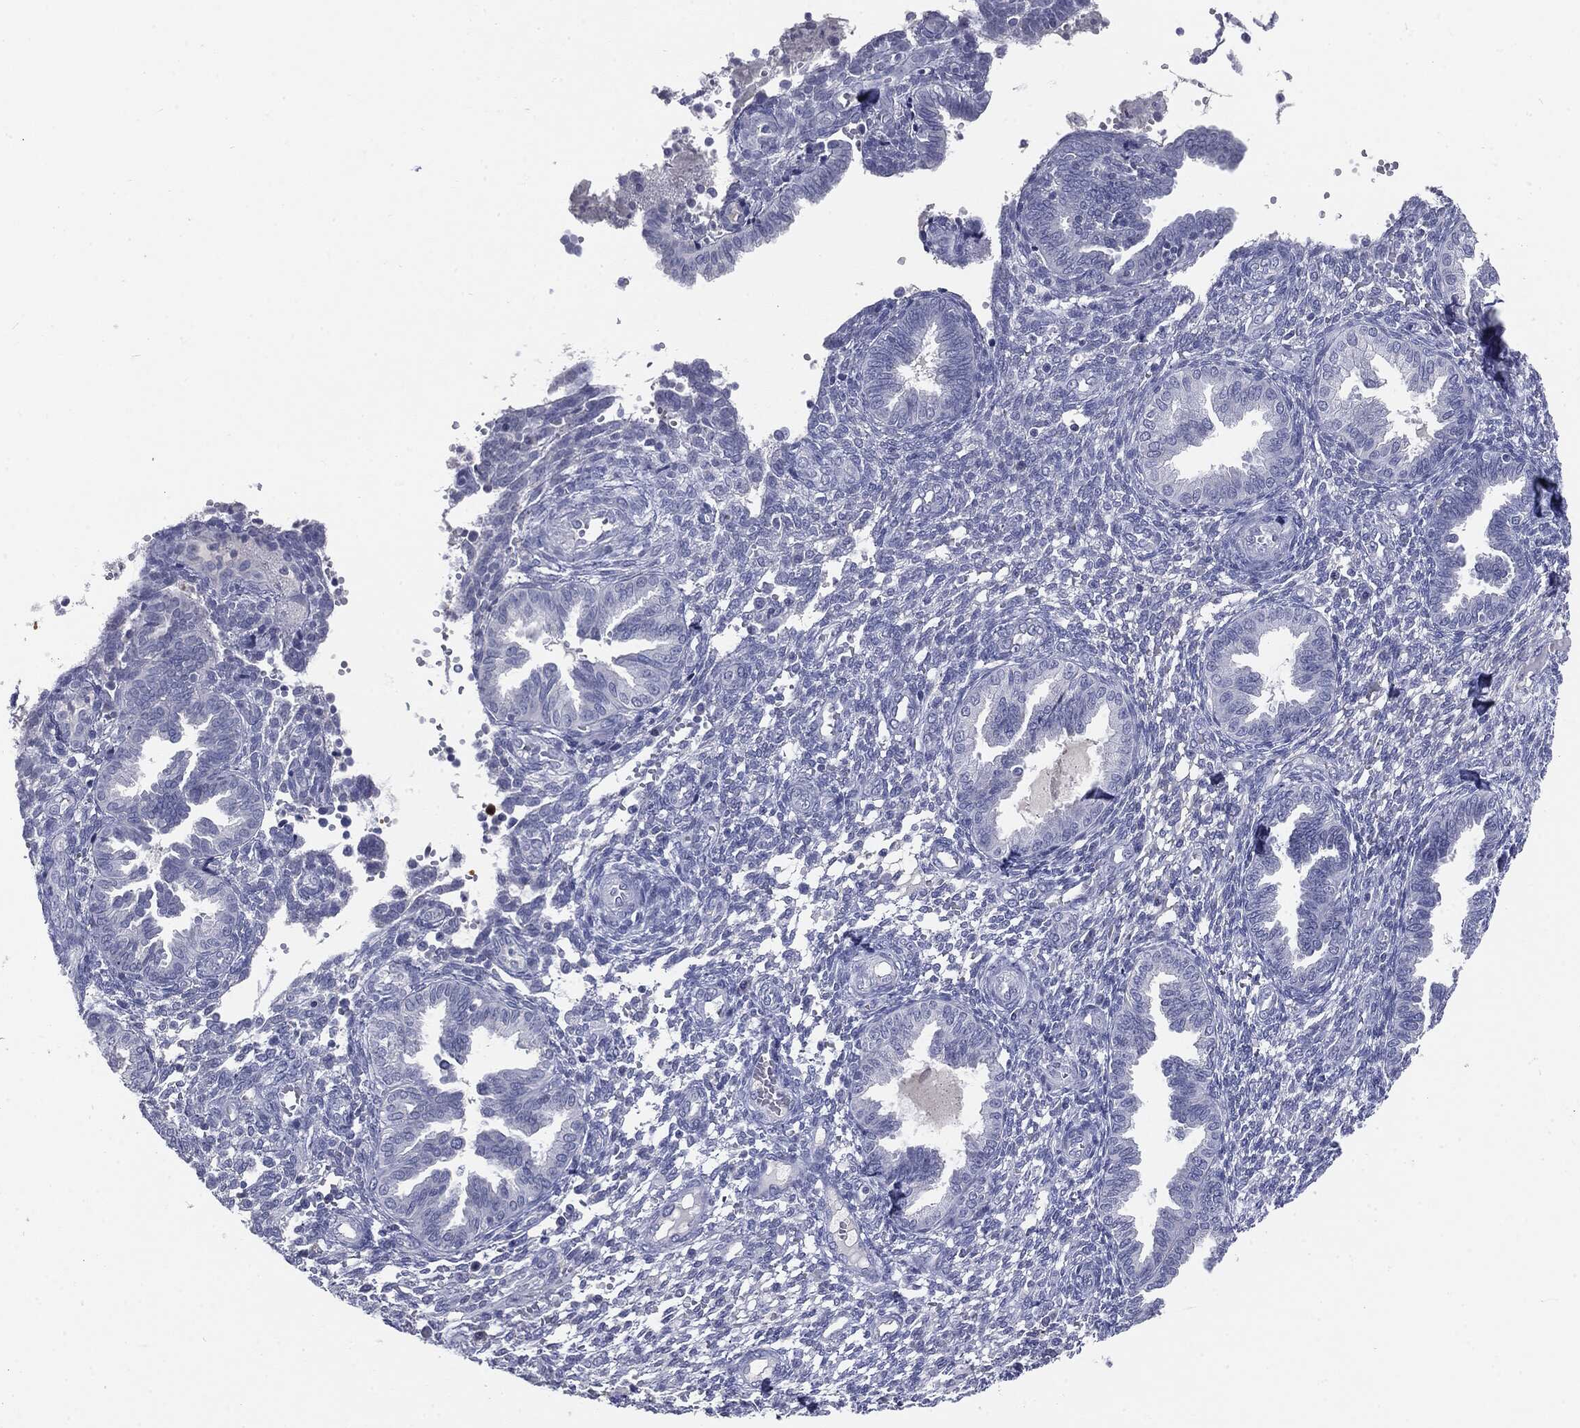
{"staining": {"intensity": "negative", "quantity": "none", "location": "none"}, "tissue": "endometrium", "cell_type": "Cells in endometrial stroma", "image_type": "normal", "snomed": [{"axis": "morphology", "description": "Normal tissue, NOS"}, {"axis": "topography", "description": "Endometrium"}], "caption": "Protein analysis of unremarkable endometrium displays no significant positivity in cells in endometrial stroma.", "gene": "CGB1", "patient": {"sex": "female", "age": 42}}